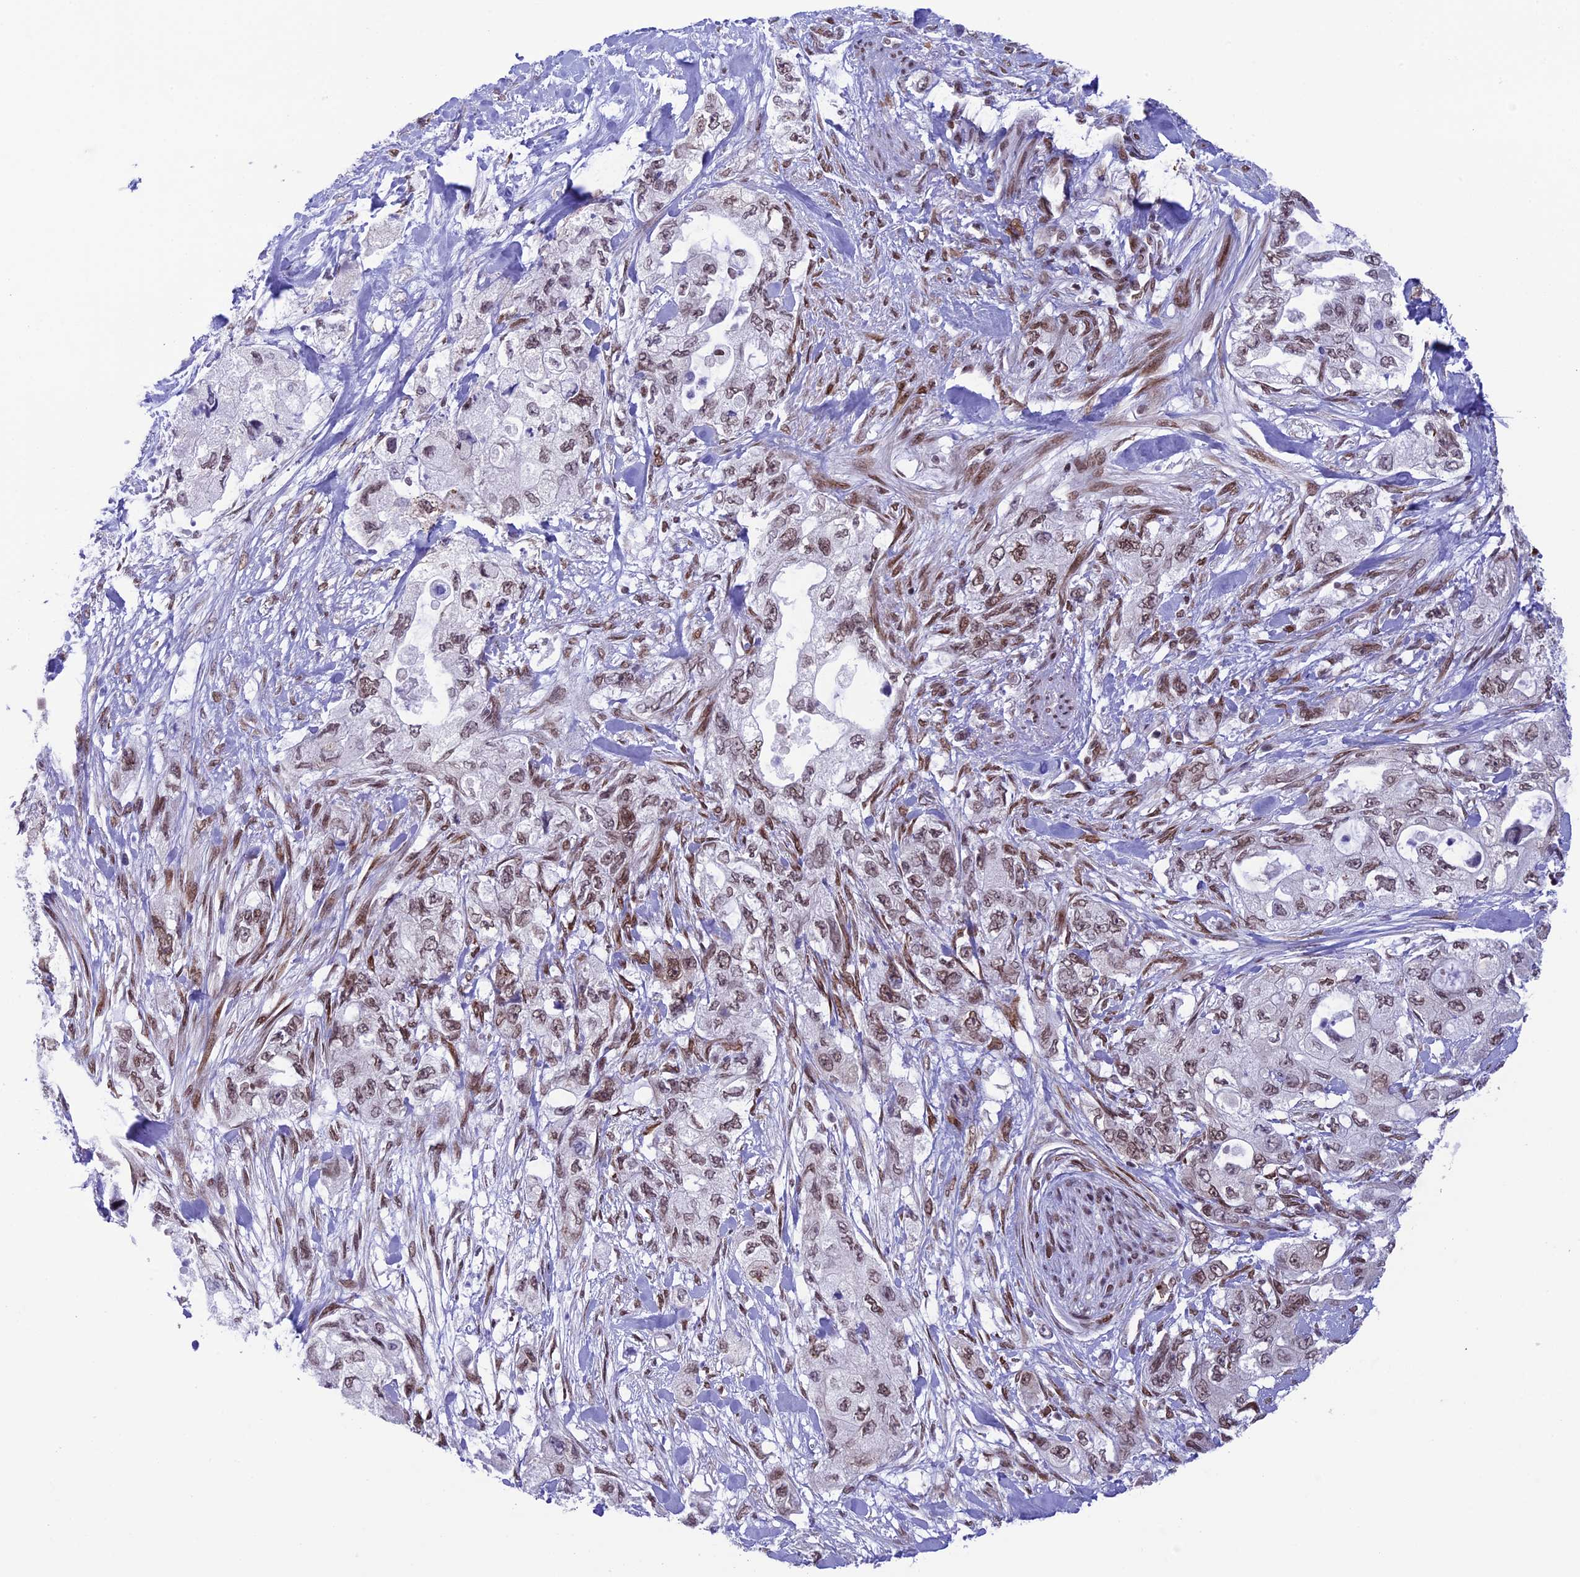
{"staining": {"intensity": "moderate", "quantity": ">75%", "location": "nuclear"}, "tissue": "pancreatic cancer", "cell_type": "Tumor cells", "image_type": "cancer", "snomed": [{"axis": "morphology", "description": "Adenocarcinoma, NOS"}, {"axis": "topography", "description": "Pancreas"}], "caption": "Immunohistochemistry histopathology image of pancreatic adenocarcinoma stained for a protein (brown), which demonstrates medium levels of moderate nuclear staining in about >75% of tumor cells.", "gene": "MPHOSPH8", "patient": {"sex": "female", "age": 73}}